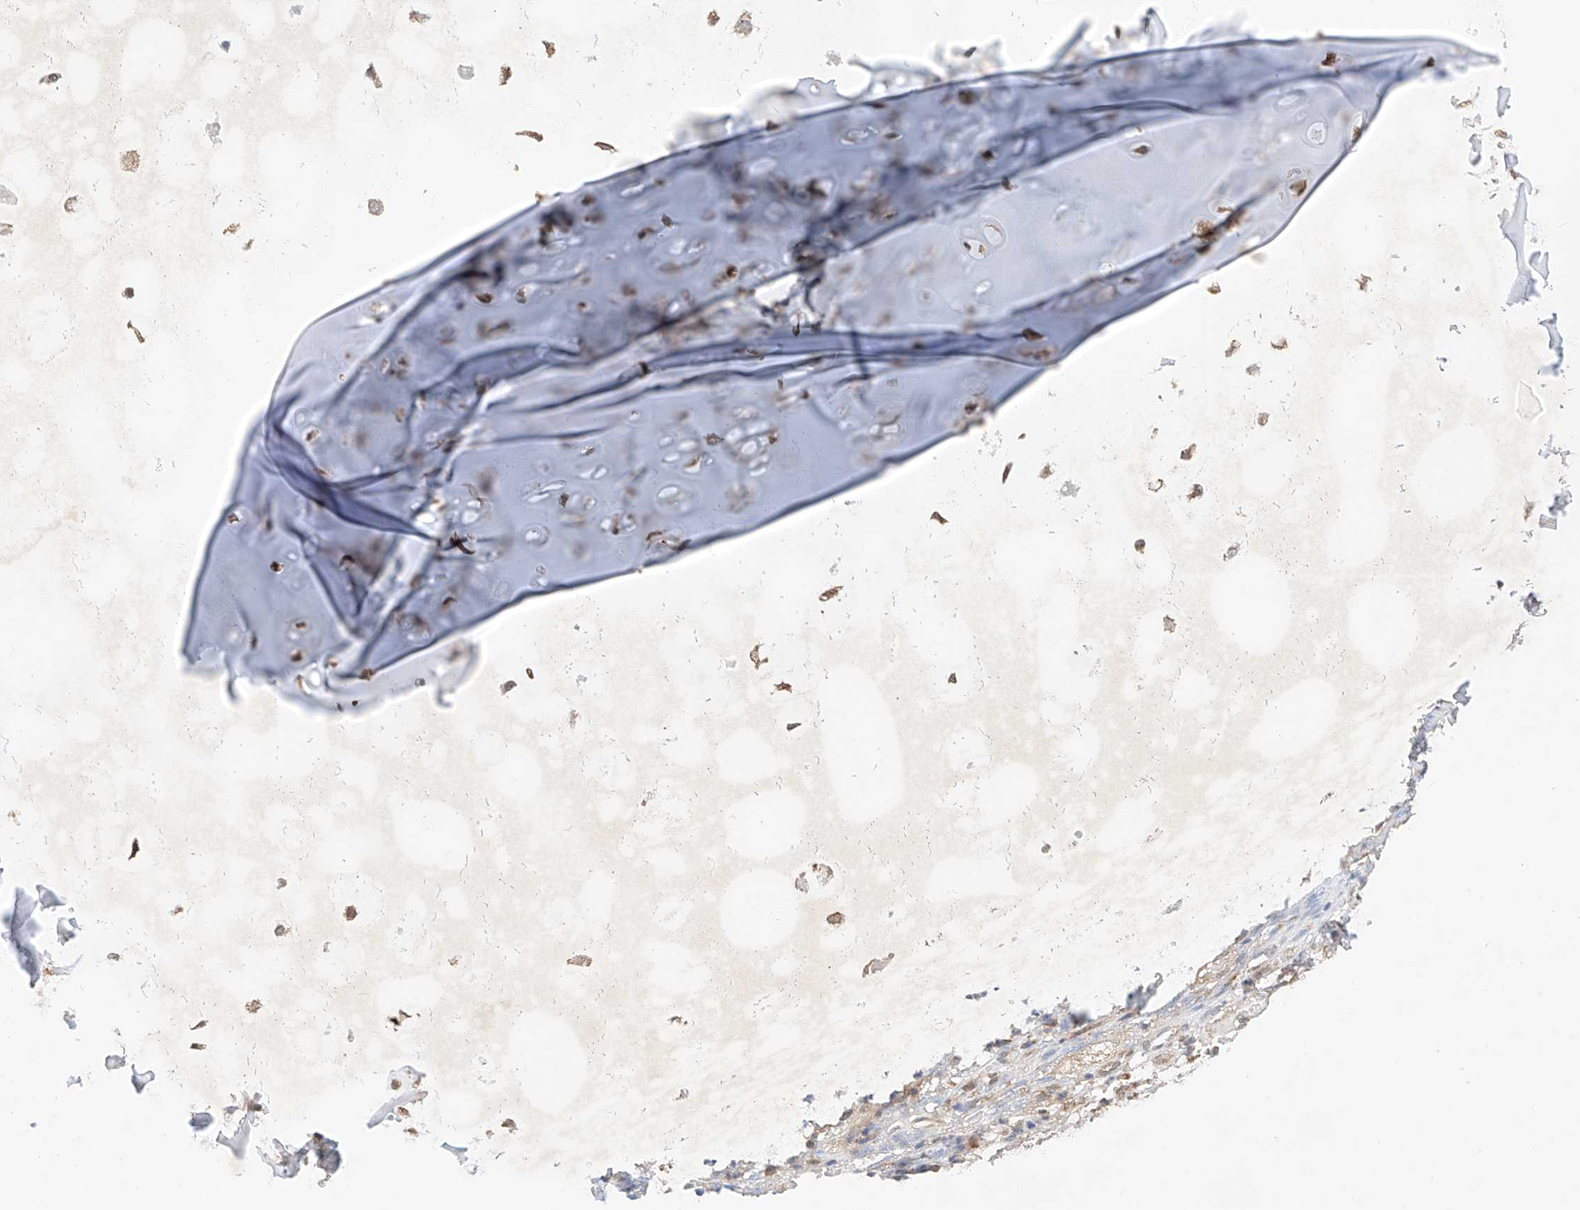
{"staining": {"intensity": "negative", "quantity": "none", "location": "none"}, "tissue": "adipose tissue", "cell_type": "Adipocytes", "image_type": "normal", "snomed": [{"axis": "morphology", "description": "Normal tissue, NOS"}, {"axis": "morphology", "description": "Basal cell carcinoma"}, {"axis": "topography", "description": "Cartilage tissue"}, {"axis": "topography", "description": "Nasopharynx"}, {"axis": "topography", "description": "Oral tissue"}], "caption": "Image shows no protein expression in adipocytes of benign adipose tissue.", "gene": "ZSCAN4", "patient": {"sex": "female", "age": 77}}